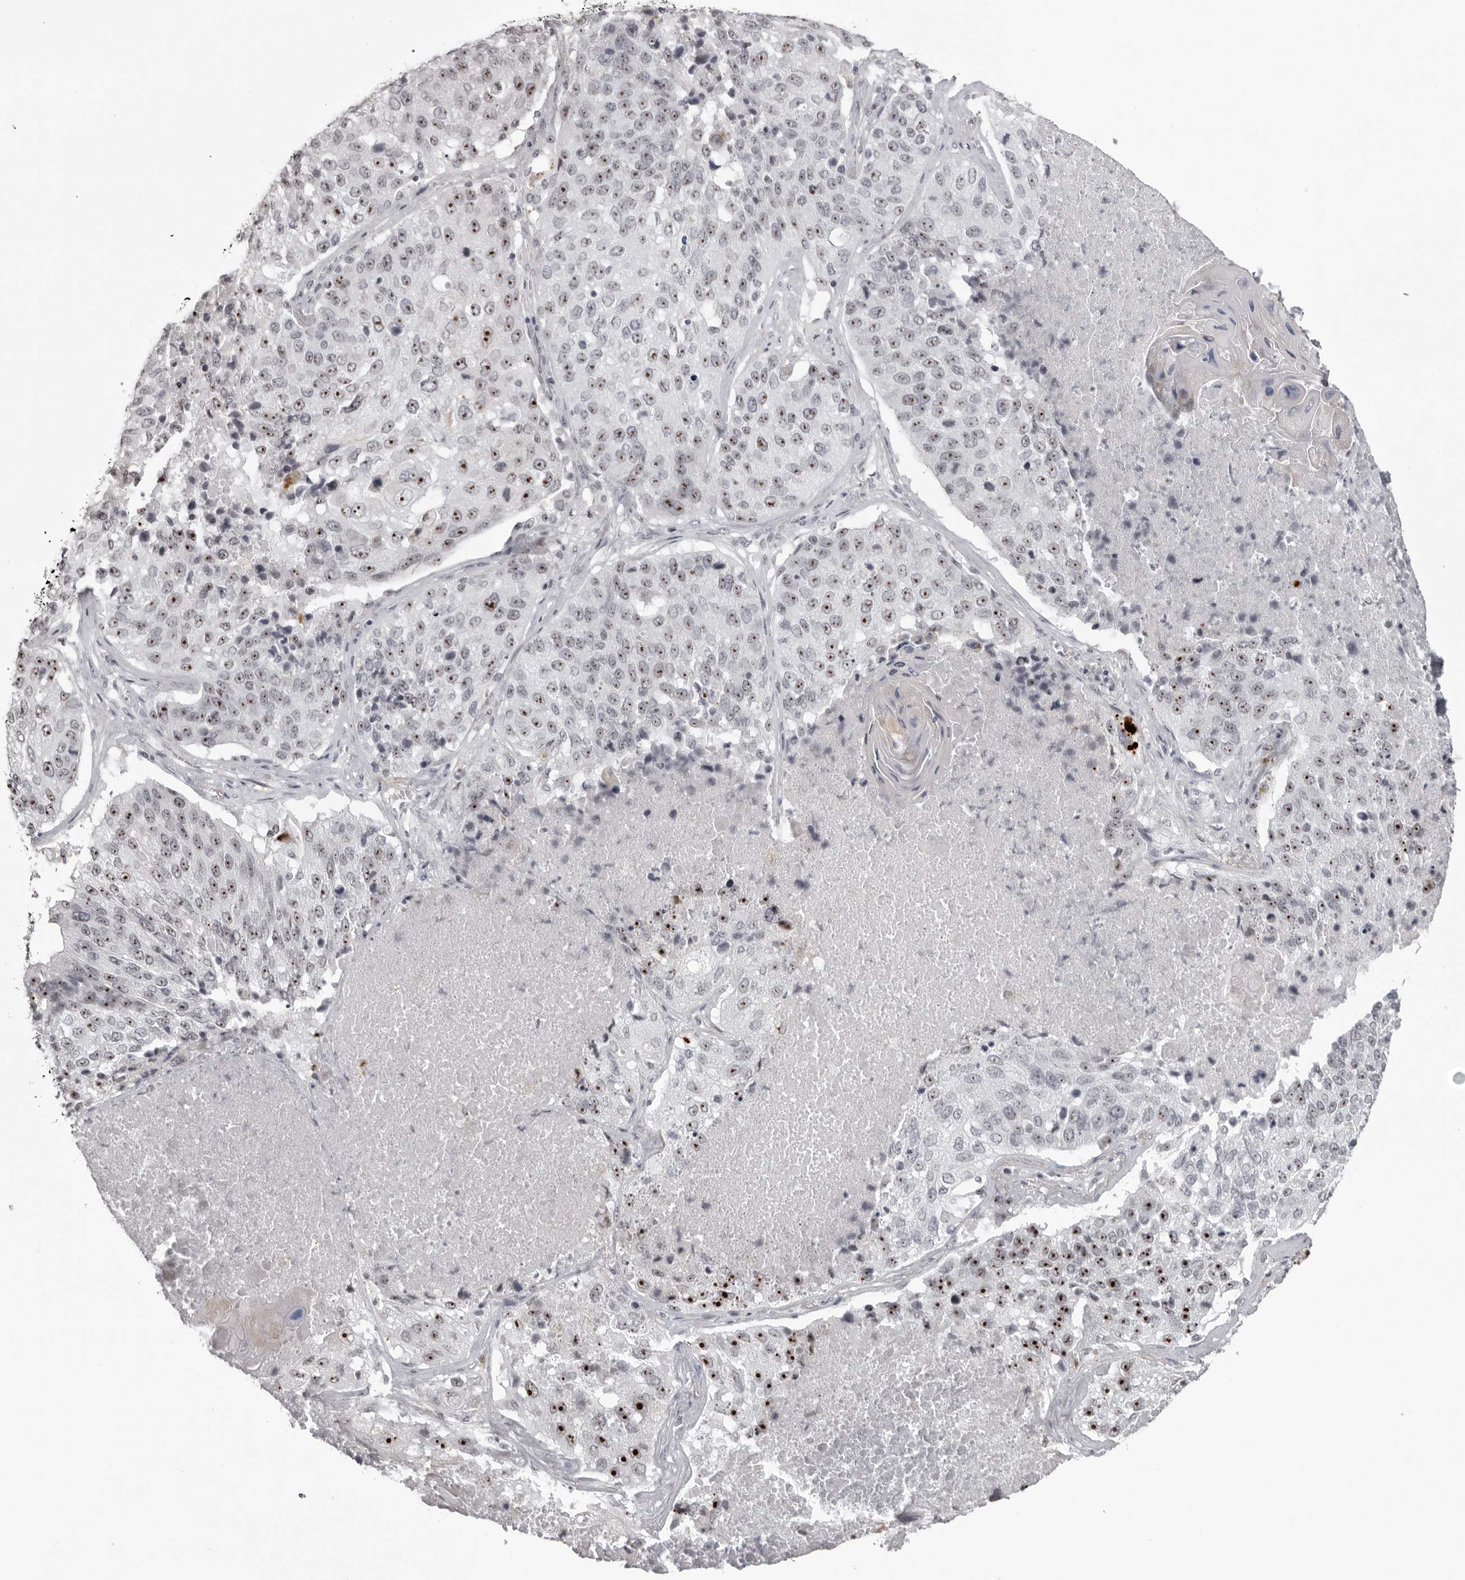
{"staining": {"intensity": "strong", "quantity": ">75%", "location": "nuclear"}, "tissue": "lung cancer", "cell_type": "Tumor cells", "image_type": "cancer", "snomed": [{"axis": "morphology", "description": "Squamous cell carcinoma, NOS"}, {"axis": "topography", "description": "Lung"}], "caption": "This photomicrograph demonstrates immunohistochemistry (IHC) staining of lung squamous cell carcinoma, with high strong nuclear staining in about >75% of tumor cells.", "gene": "HELZ", "patient": {"sex": "male", "age": 61}}